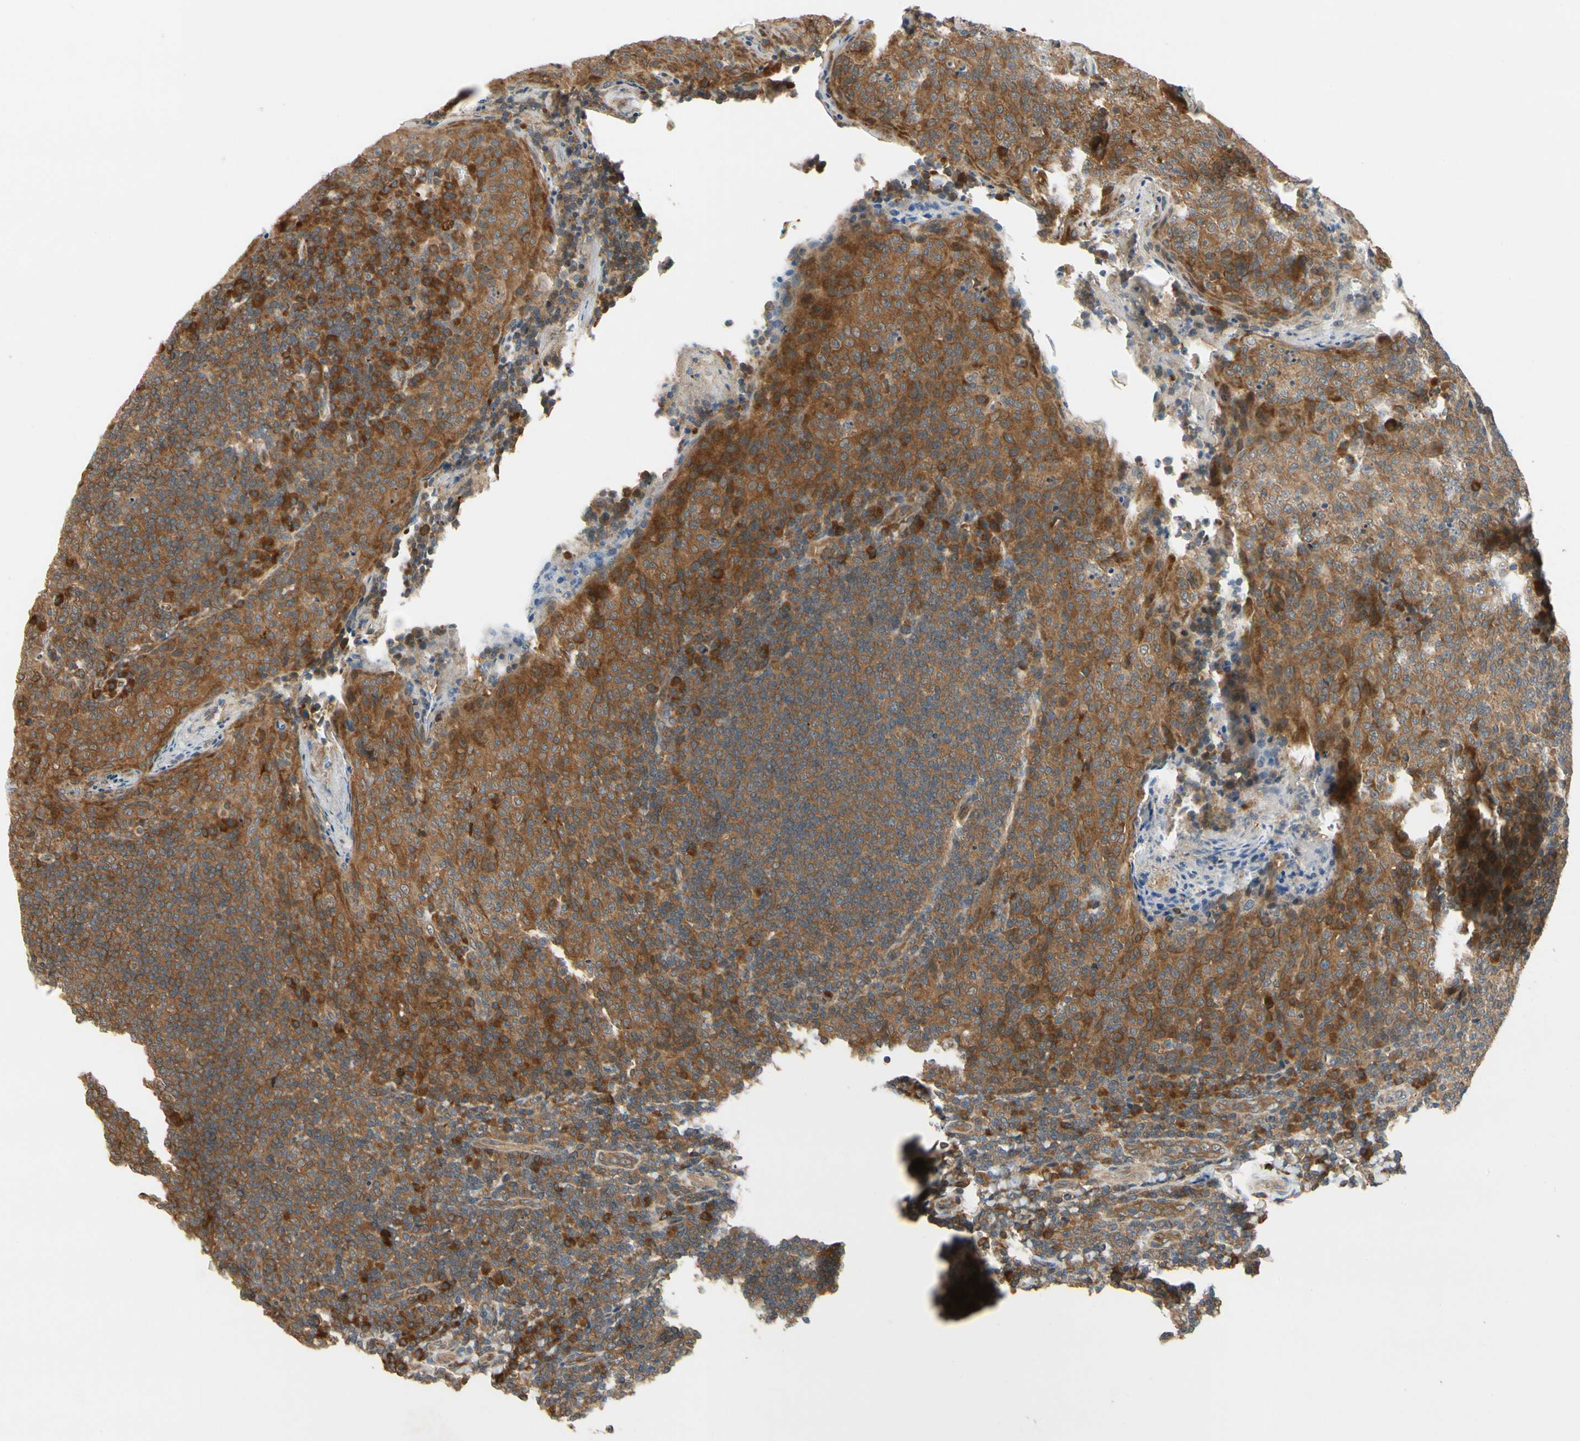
{"staining": {"intensity": "strong", "quantity": ">75%", "location": "cytoplasmic/membranous"}, "tissue": "tonsil", "cell_type": "Germinal center cells", "image_type": "normal", "snomed": [{"axis": "morphology", "description": "Normal tissue, NOS"}, {"axis": "topography", "description": "Tonsil"}], "caption": "Tonsil stained with a brown dye displays strong cytoplasmic/membranous positive staining in approximately >75% of germinal center cells.", "gene": "TDRP", "patient": {"sex": "male", "age": 17}}